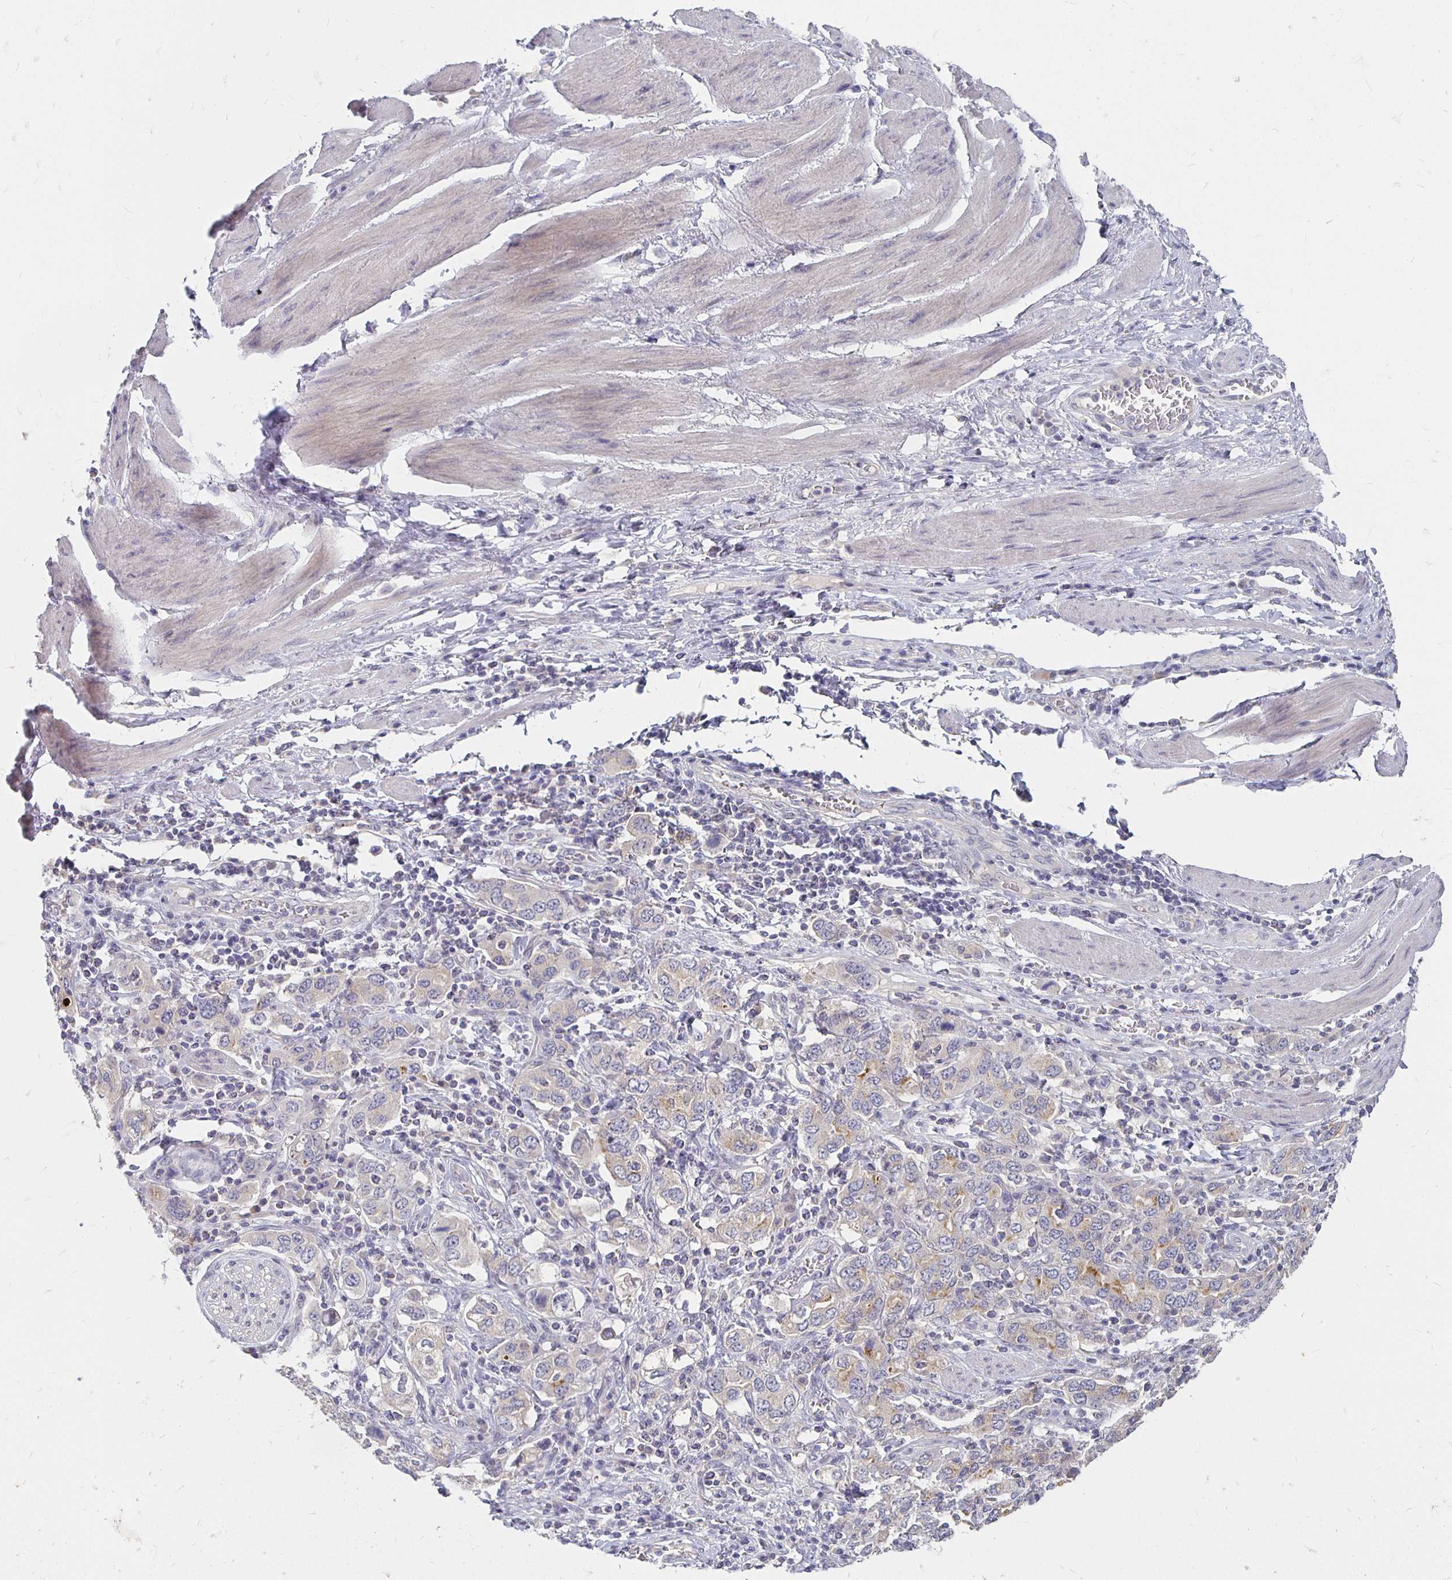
{"staining": {"intensity": "negative", "quantity": "none", "location": "none"}, "tissue": "stomach cancer", "cell_type": "Tumor cells", "image_type": "cancer", "snomed": [{"axis": "morphology", "description": "Adenocarcinoma, NOS"}, {"axis": "topography", "description": "Stomach, upper"}, {"axis": "topography", "description": "Stomach"}], "caption": "A histopathology image of stomach cancer stained for a protein exhibits no brown staining in tumor cells.", "gene": "FKRP", "patient": {"sex": "male", "age": 62}}